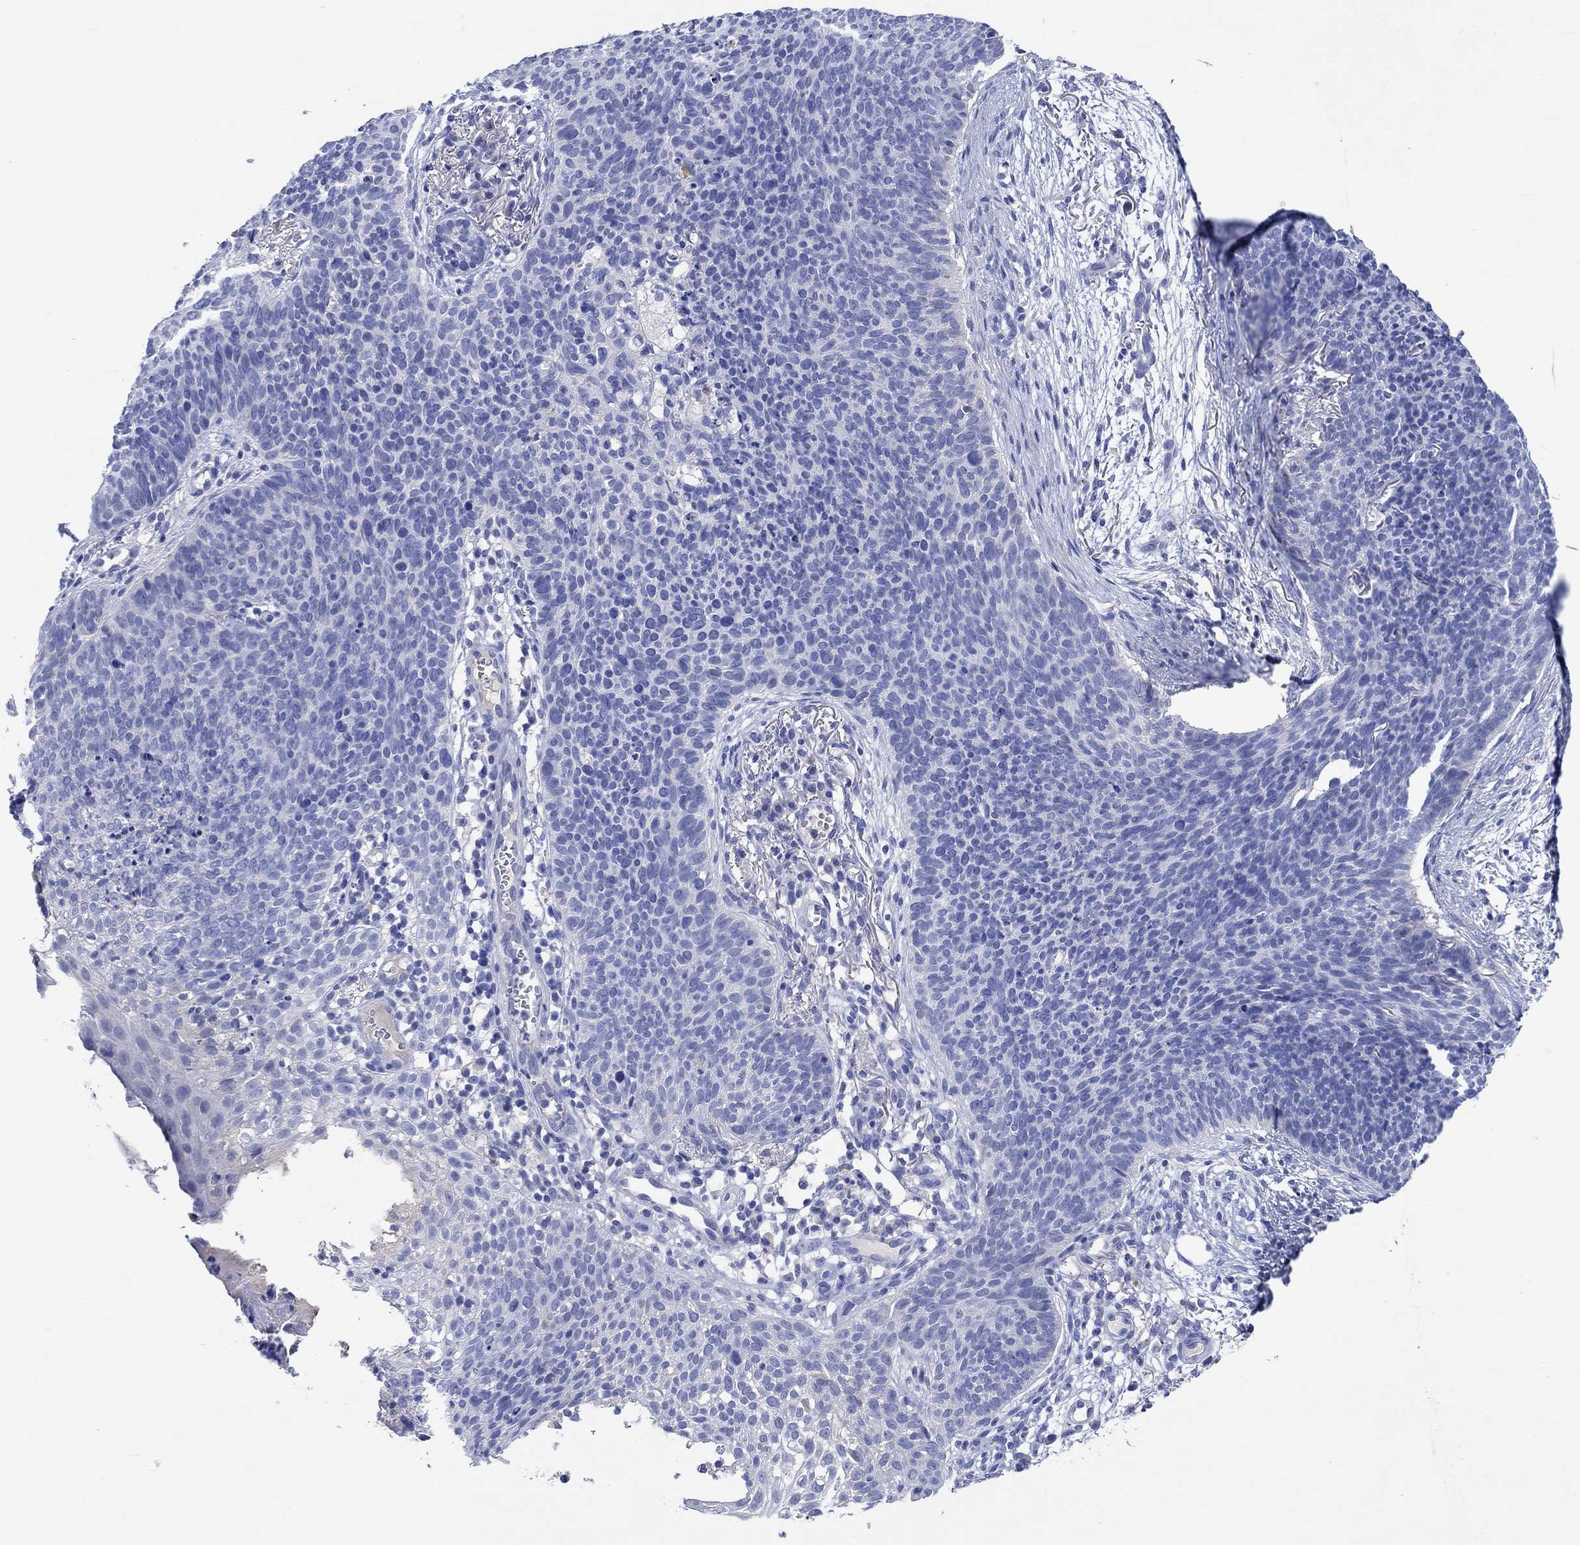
{"staining": {"intensity": "negative", "quantity": "none", "location": "none"}, "tissue": "skin cancer", "cell_type": "Tumor cells", "image_type": "cancer", "snomed": [{"axis": "morphology", "description": "Basal cell carcinoma"}, {"axis": "topography", "description": "Skin"}], "caption": "Basal cell carcinoma (skin) was stained to show a protein in brown. There is no significant expression in tumor cells.", "gene": "SHISA4", "patient": {"sex": "male", "age": 64}}